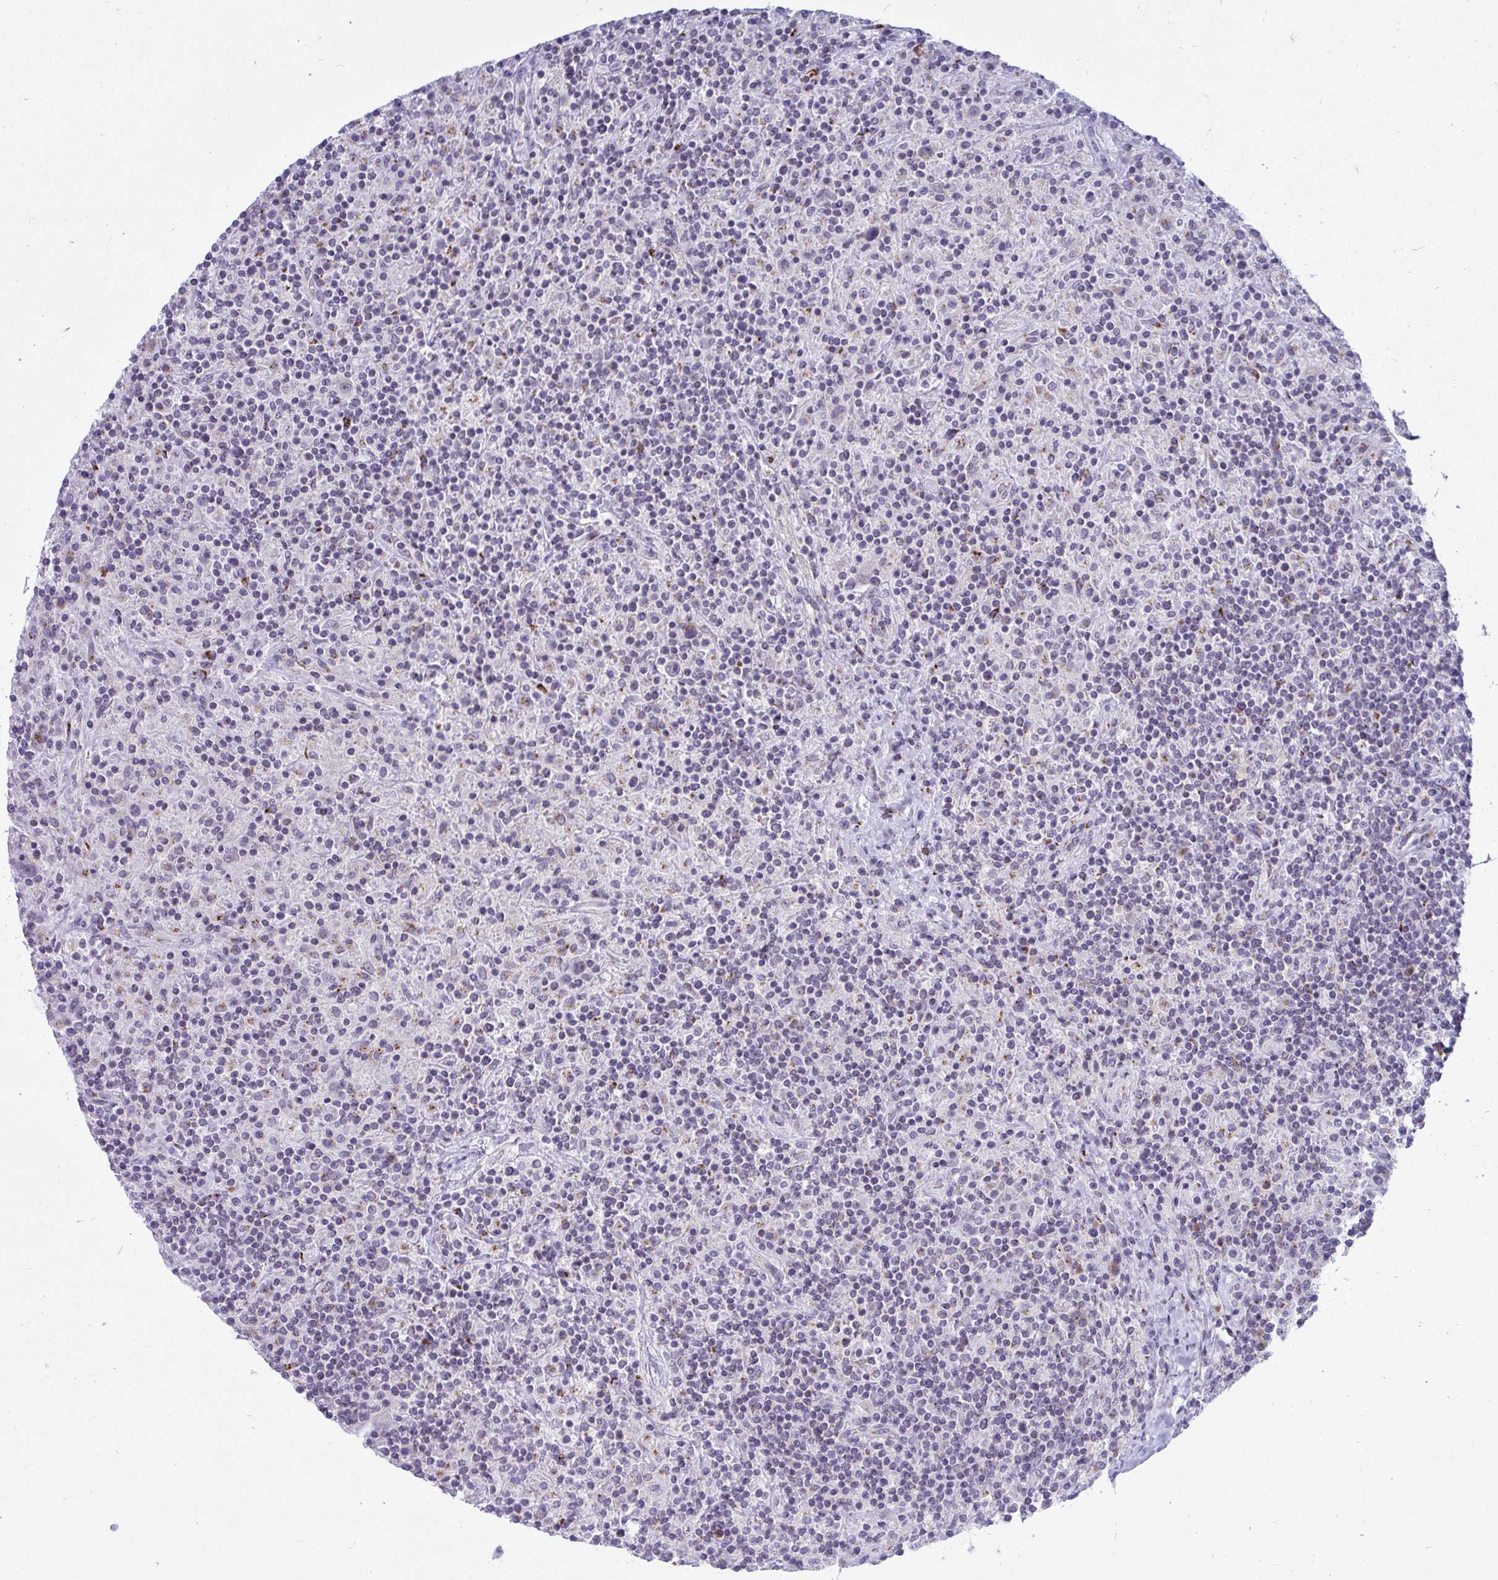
{"staining": {"intensity": "negative", "quantity": "none", "location": "none"}, "tissue": "lymphoma", "cell_type": "Tumor cells", "image_type": "cancer", "snomed": [{"axis": "morphology", "description": "Hodgkin's disease, NOS"}, {"axis": "topography", "description": "Lymph node"}], "caption": "IHC micrograph of neoplastic tissue: Hodgkin's disease stained with DAB exhibits no significant protein expression in tumor cells. (DAB (3,3'-diaminobenzidine) immunohistochemistry (IHC) visualized using brightfield microscopy, high magnification).", "gene": "DTX4", "patient": {"sex": "male", "age": 70}}